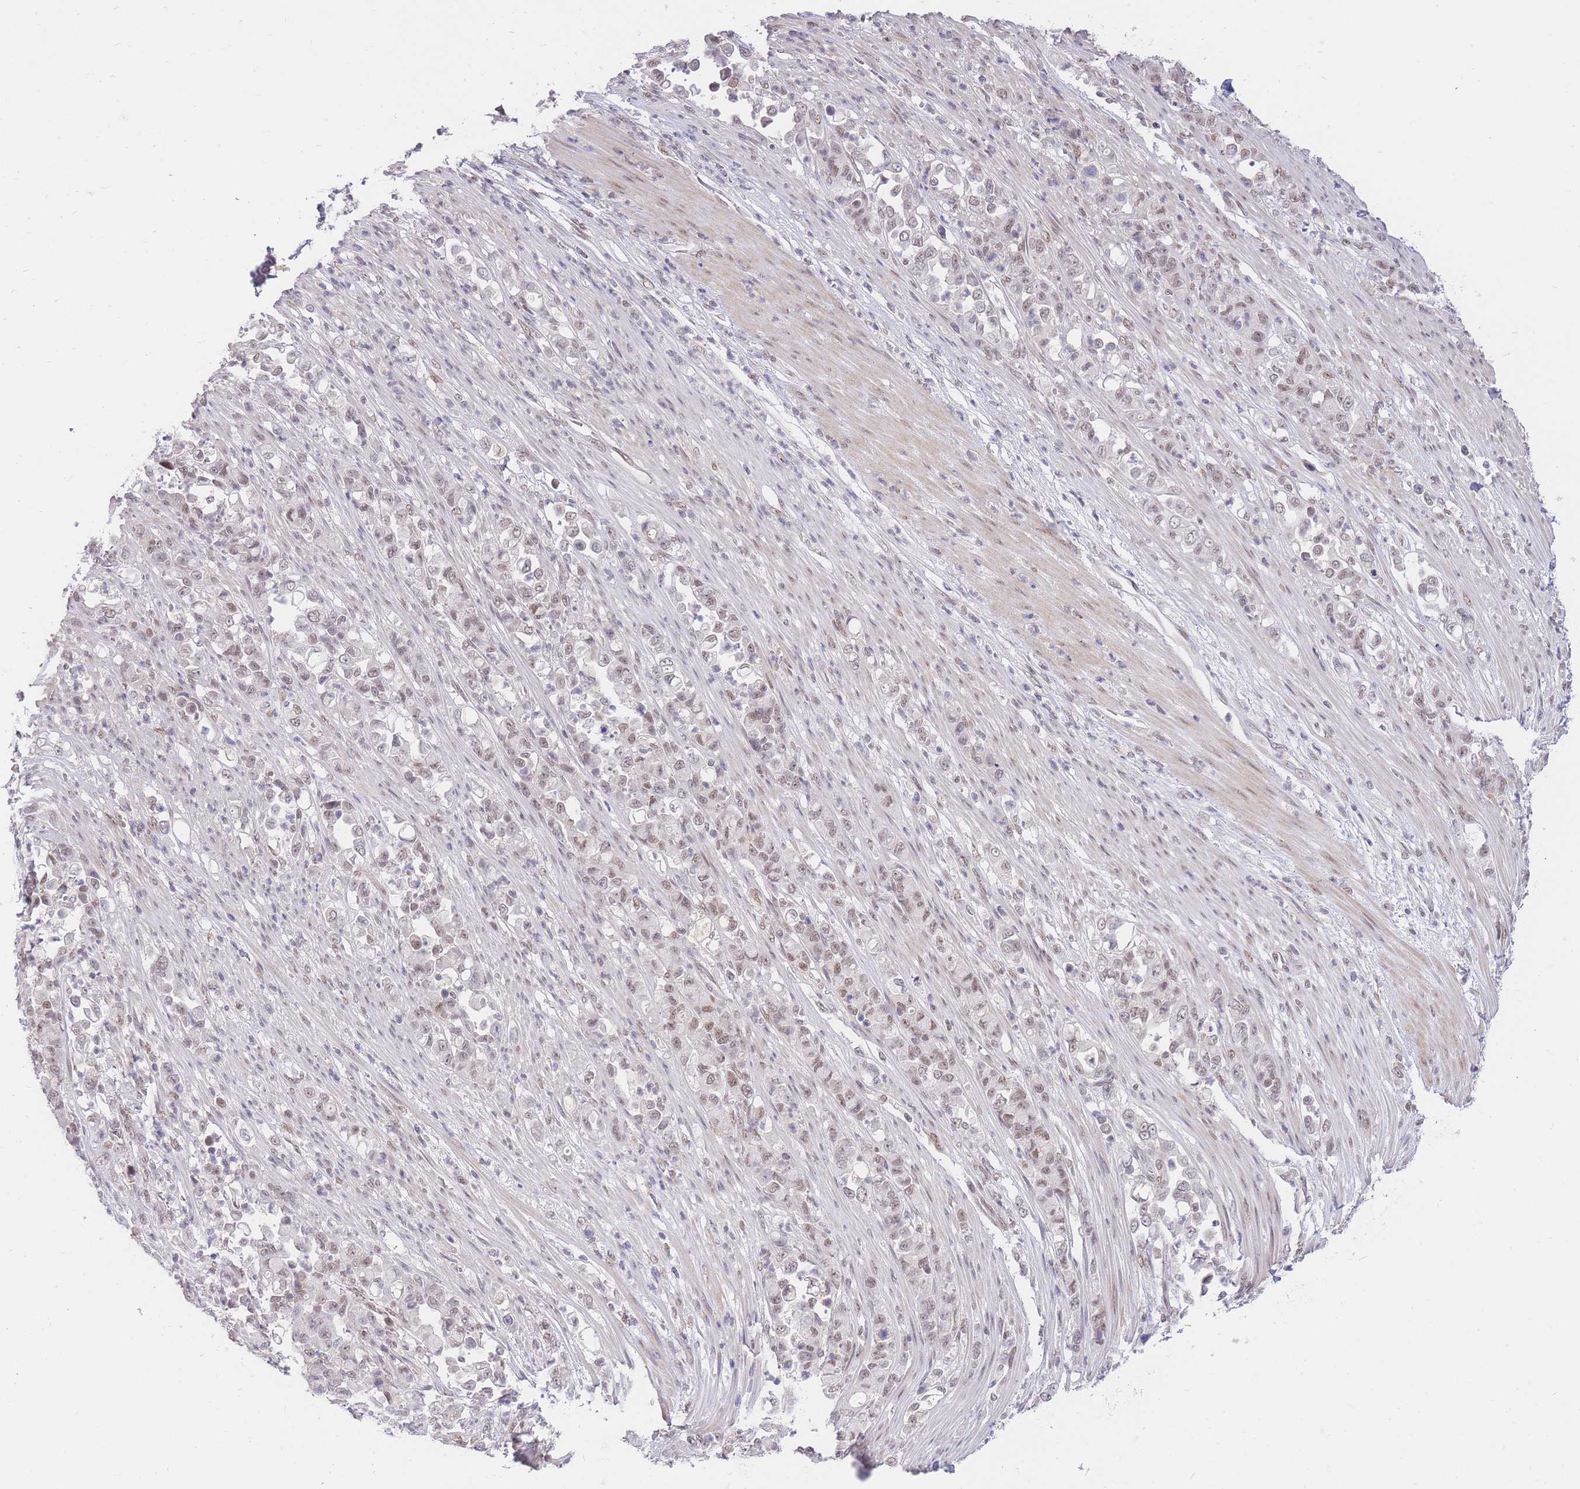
{"staining": {"intensity": "moderate", "quantity": "25%-75%", "location": "nuclear"}, "tissue": "stomach cancer", "cell_type": "Tumor cells", "image_type": "cancer", "snomed": [{"axis": "morphology", "description": "Normal tissue, NOS"}, {"axis": "morphology", "description": "Adenocarcinoma, NOS"}, {"axis": "topography", "description": "Stomach"}], "caption": "Immunohistochemical staining of human stomach cancer displays medium levels of moderate nuclear protein expression in approximately 25%-75% of tumor cells.", "gene": "UBXN7", "patient": {"sex": "female", "age": 79}}